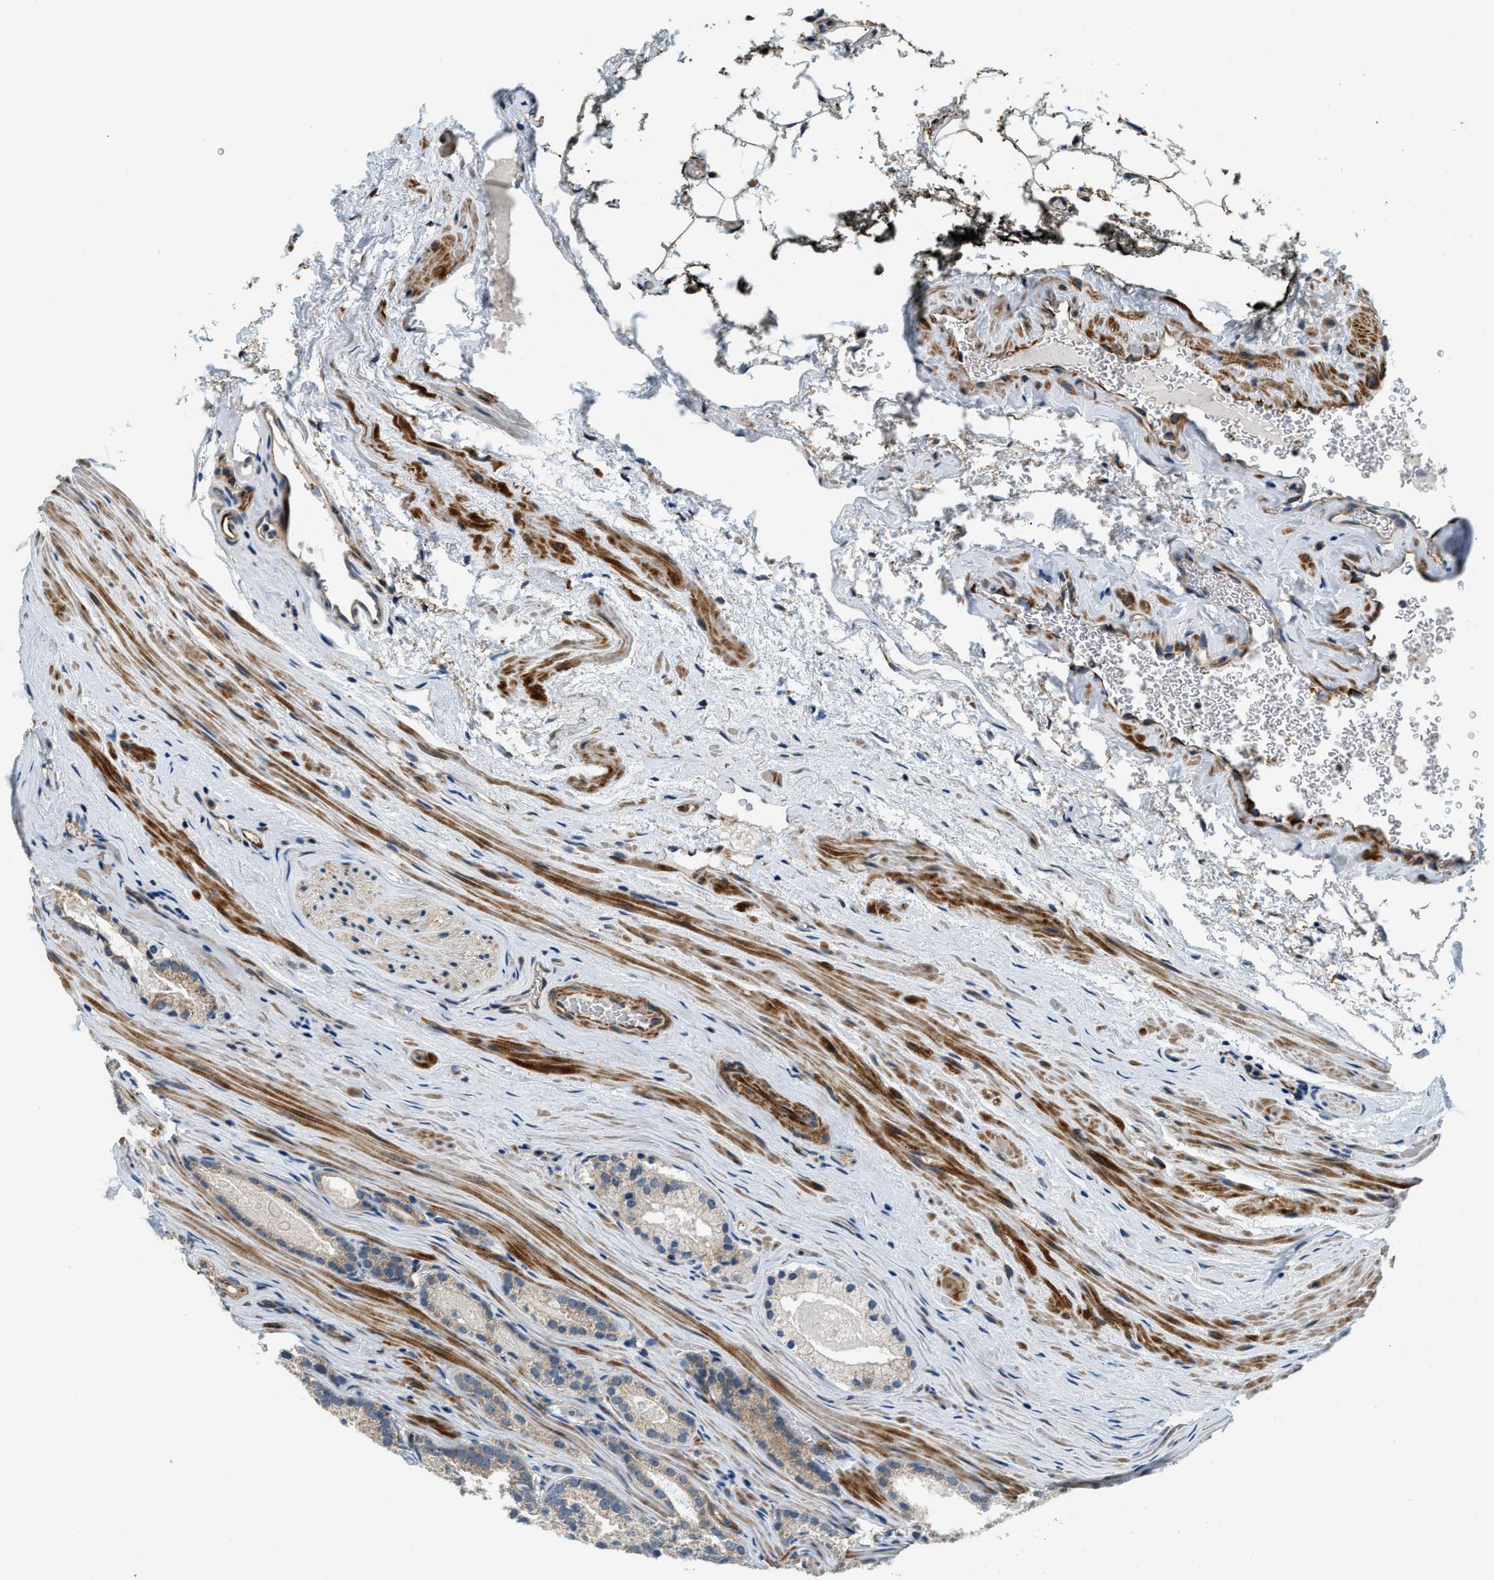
{"staining": {"intensity": "weak", "quantity": "25%-75%", "location": "cytoplasmic/membranous"}, "tissue": "prostate cancer", "cell_type": "Tumor cells", "image_type": "cancer", "snomed": [{"axis": "morphology", "description": "Adenocarcinoma, Low grade"}, {"axis": "topography", "description": "Prostate"}], "caption": "An immunohistochemistry histopathology image of tumor tissue is shown. Protein staining in brown shows weak cytoplasmic/membranous positivity in prostate cancer within tumor cells. (Stains: DAB (3,3'-diaminobenzidine) in brown, nuclei in blue, Microscopy: brightfield microscopy at high magnification).", "gene": "ALOX12", "patient": {"sex": "male", "age": 59}}